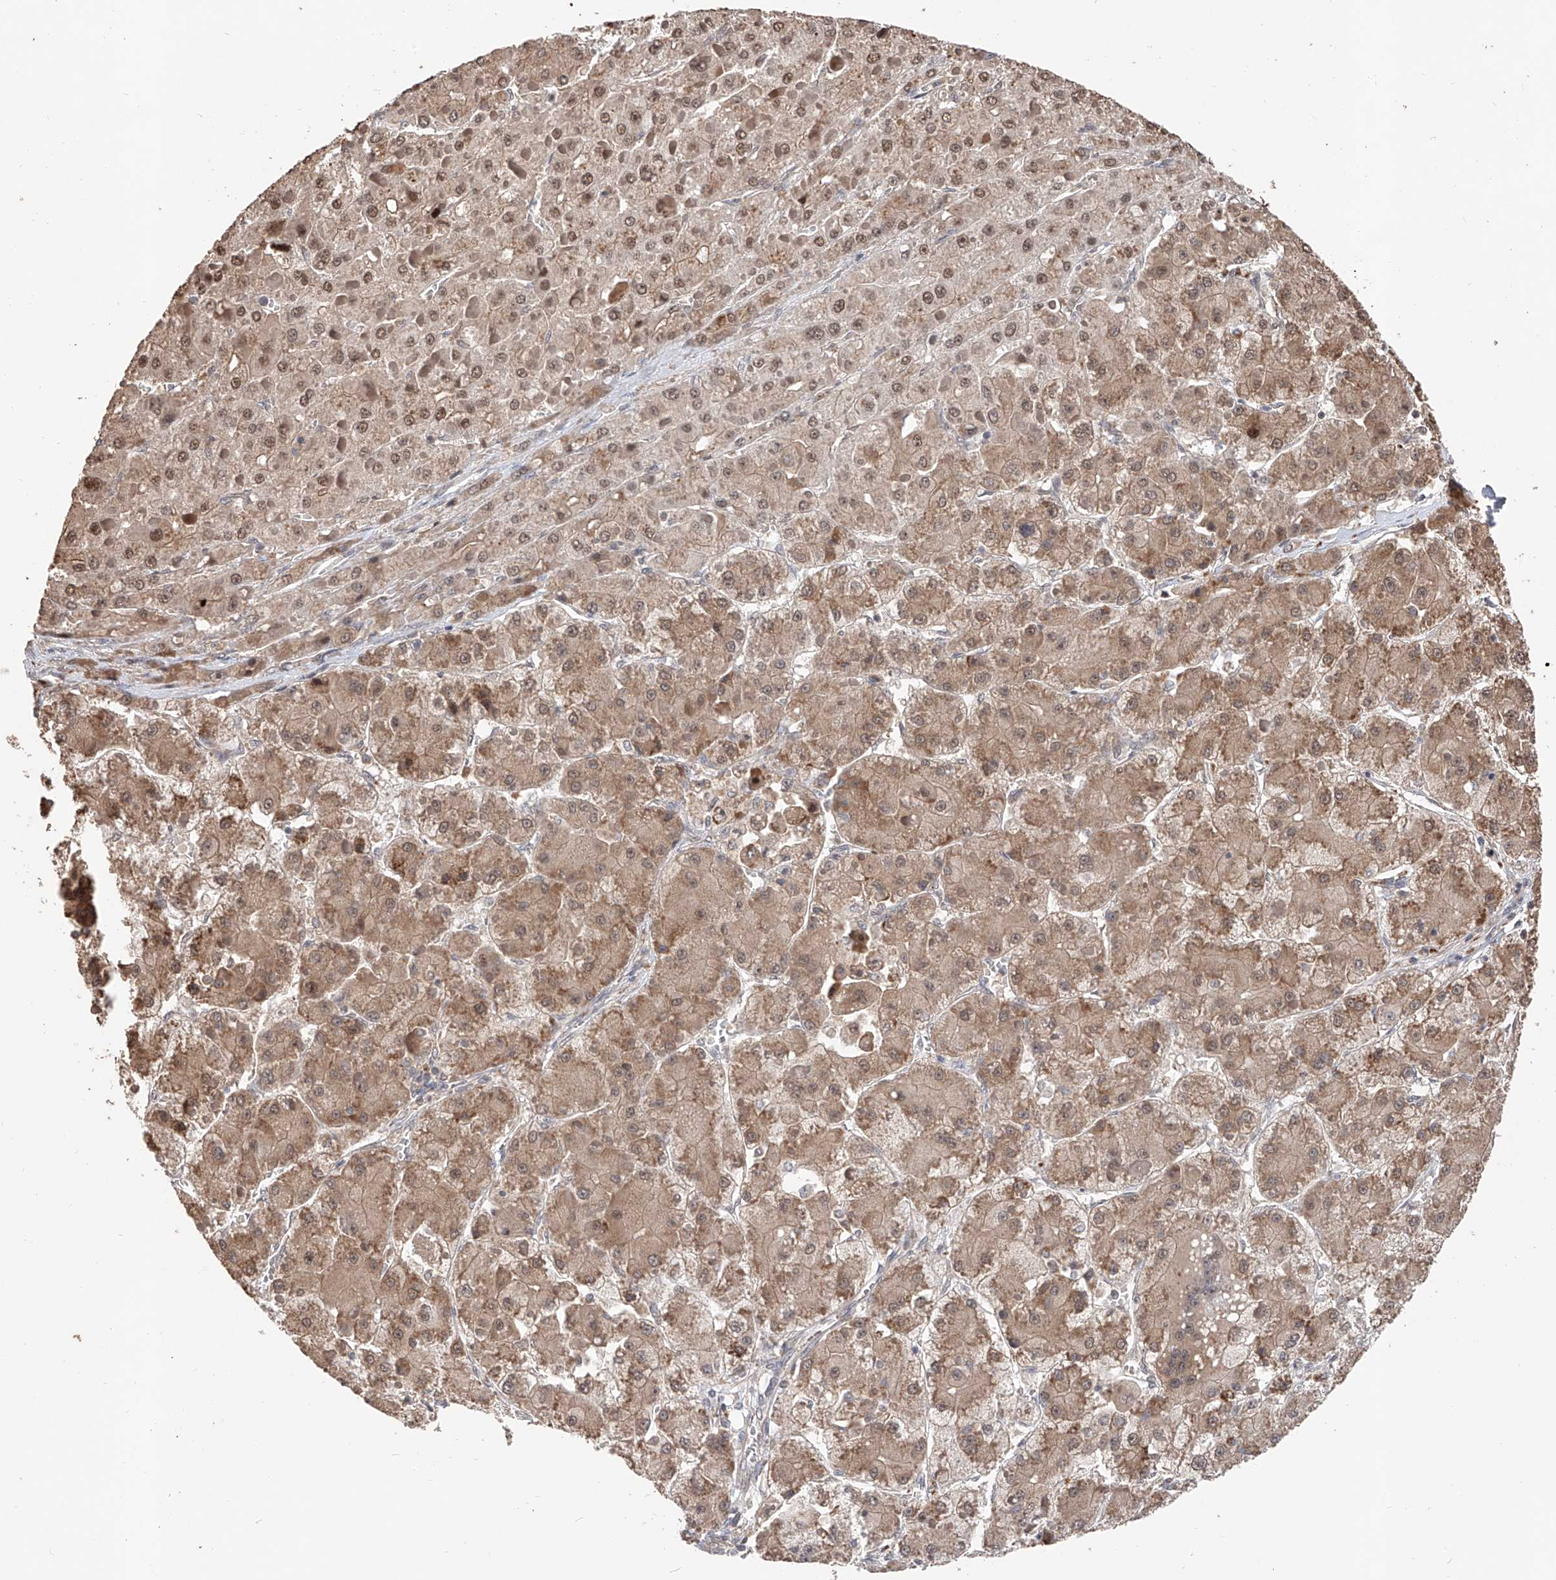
{"staining": {"intensity": "moderate", "quantity": ">75%", "location": "cytoplasmic/membranous,nuclear"}, "tissue": "liver cancer", "cell_type": "Tumor cells", "image_type": "cancer", "snomed": [{"axis": "morphology", "description": "Carcinoma, Hepatocellular, NOS"}, {"axis": "topography", "description": "Liver"}], "caption": "Immunohistochemistry (IHC) histopathology image of human hepatocellular carcinoma (liver) stained for a protein (brown), which displays medium levels of moderate cytoplasmic/membranous and nuclear positivity in about >75% of tumor cells.", "gene": "FAM135A", "patient": {"sex": "female", "age": 73}}